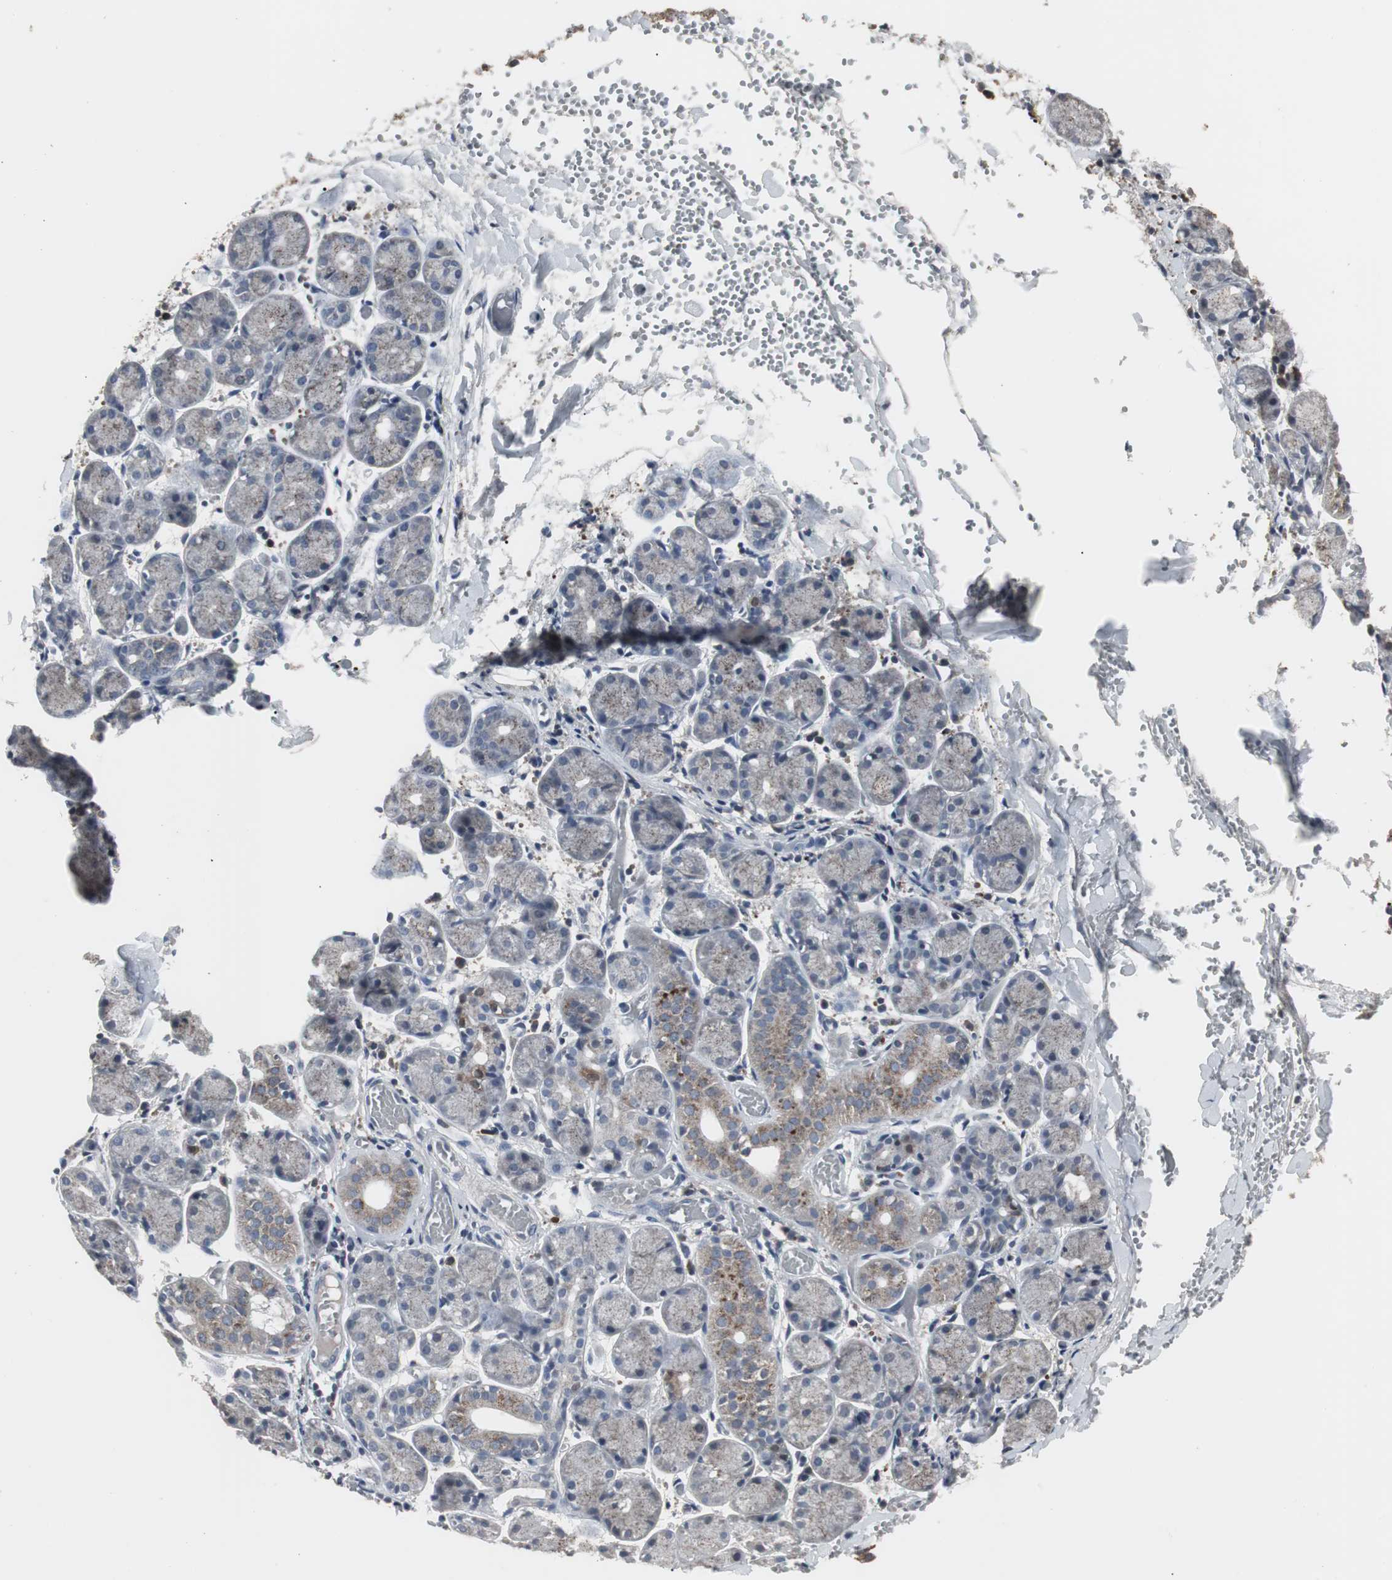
{"staining": {"intensity": "weak", "quantity": "<25%", "location": "cytoplasmic/membranous"}, "tissue": "salivary gland", "cell_type": "Glandular cells", "image_type": "normal", "snomed": [{"axis": "morphology", "description": "Normal tissue, NOS"}, {"axis": "topography", "description": "Salivary gland"}], "caption": "High power microscopy histopathology image of an immunohistochemistry (IHC) image of benign salivary gland, revealing no significant expression in glandular cells. The staining is performed using DAB (3,3'-diaminobenzidine) brown chromogen with nuclei counter-stained in using hematoxylin.", "gene": "ACAA1", "patient": {"sex": "female", "age": 24}}